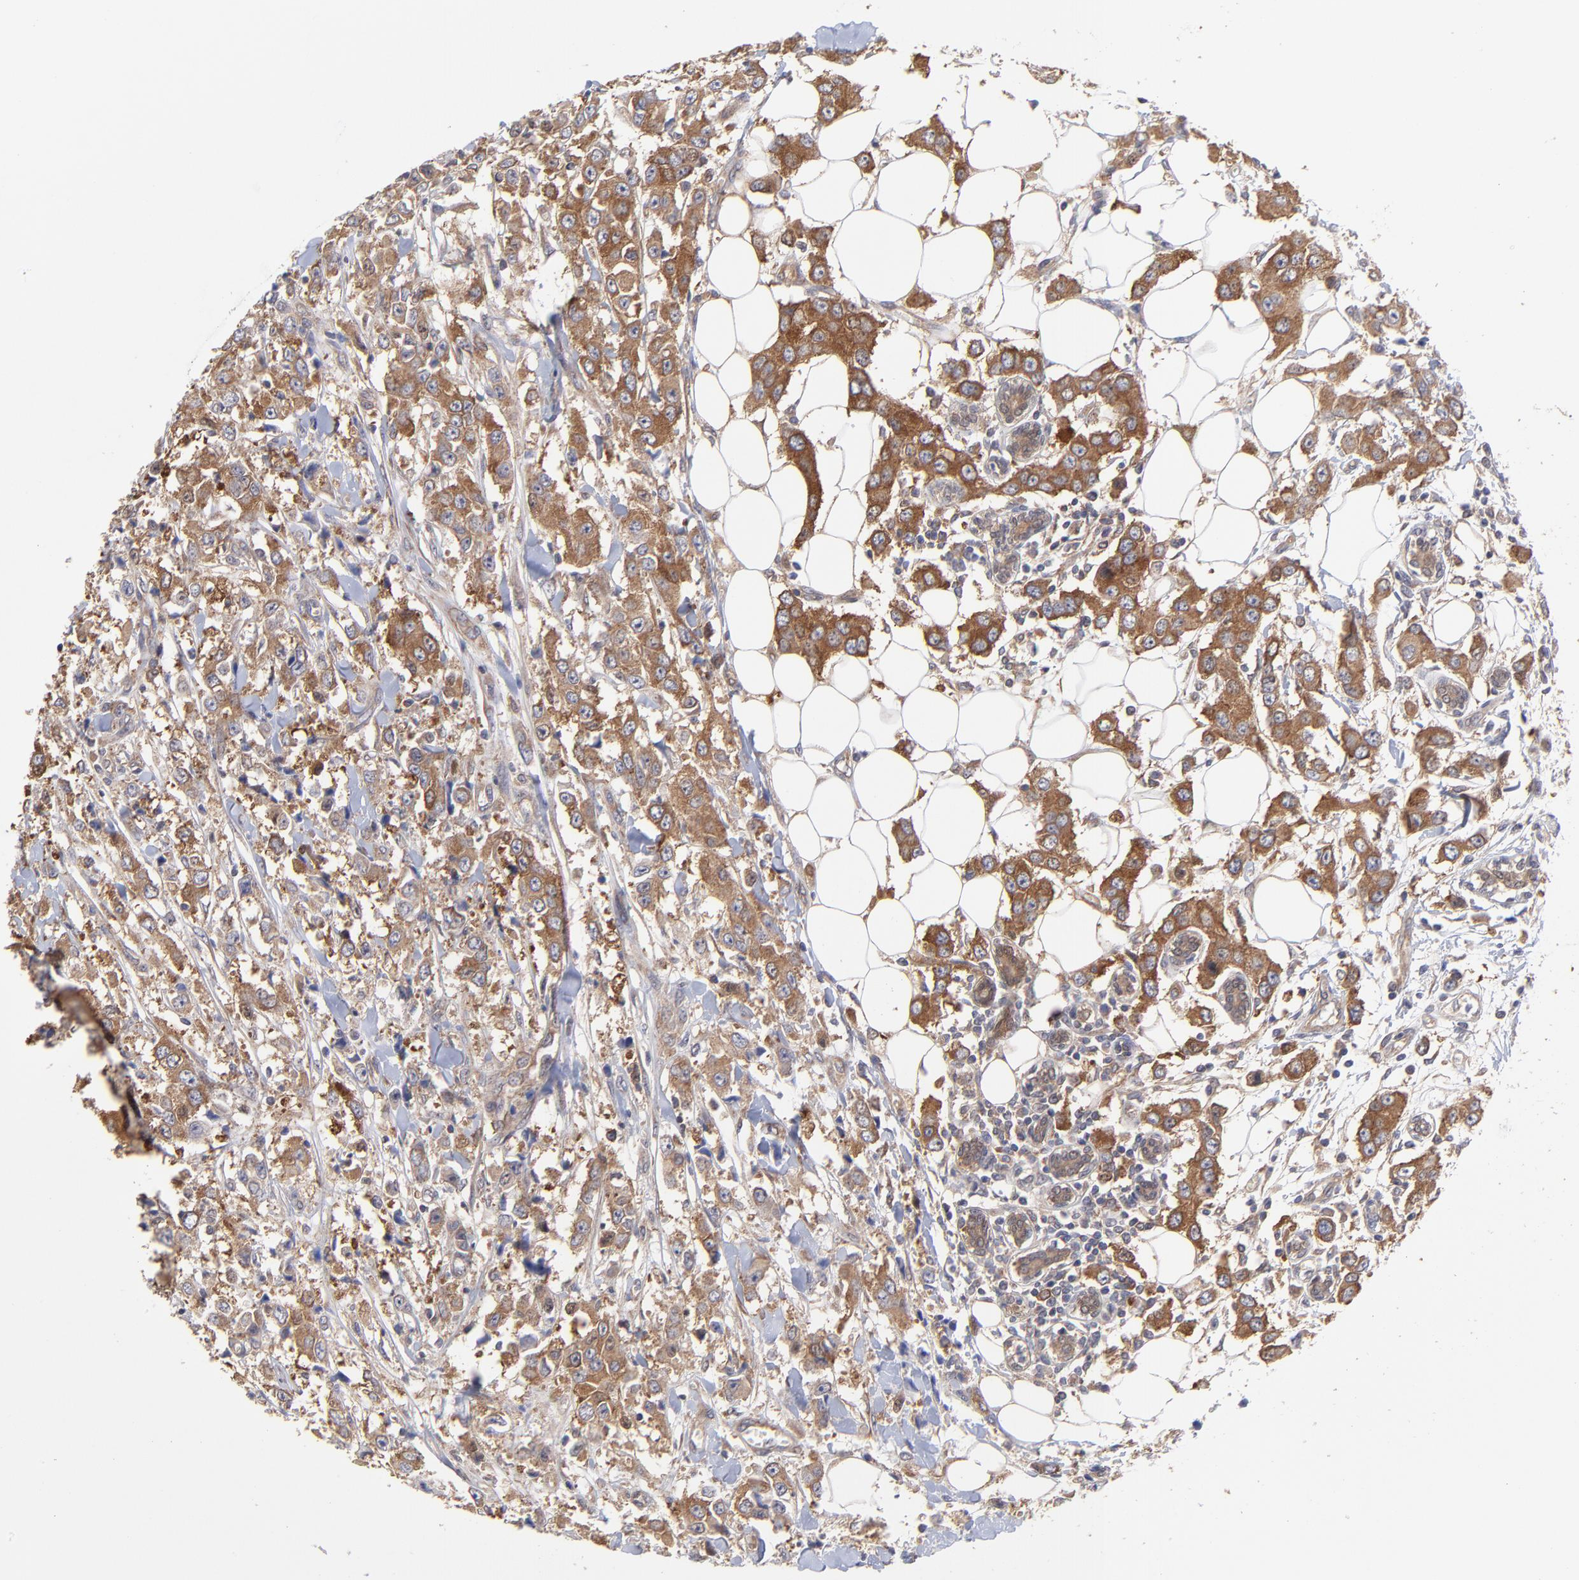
{"staining": {"intensity": "moderate", "quantity": ">75%", "location": "cytoplasmic/membranous"}, "tissue": "breast cancer", "cell_type": "Tumor cells", "image_type": "cancer", "snomed": [{"axis": "morphology", "description": "Duct carcinoma"}, {"axis": "topography", "description": "Breast"}], "caption": "High-power microscopy captured an IHC micrograph of breast cancer, revealing moderate cytoplasmic/membranous staining in approximately >75% of tumor cells.", "gene": "GART", "patient": {"sex": "female", "age": 58}}